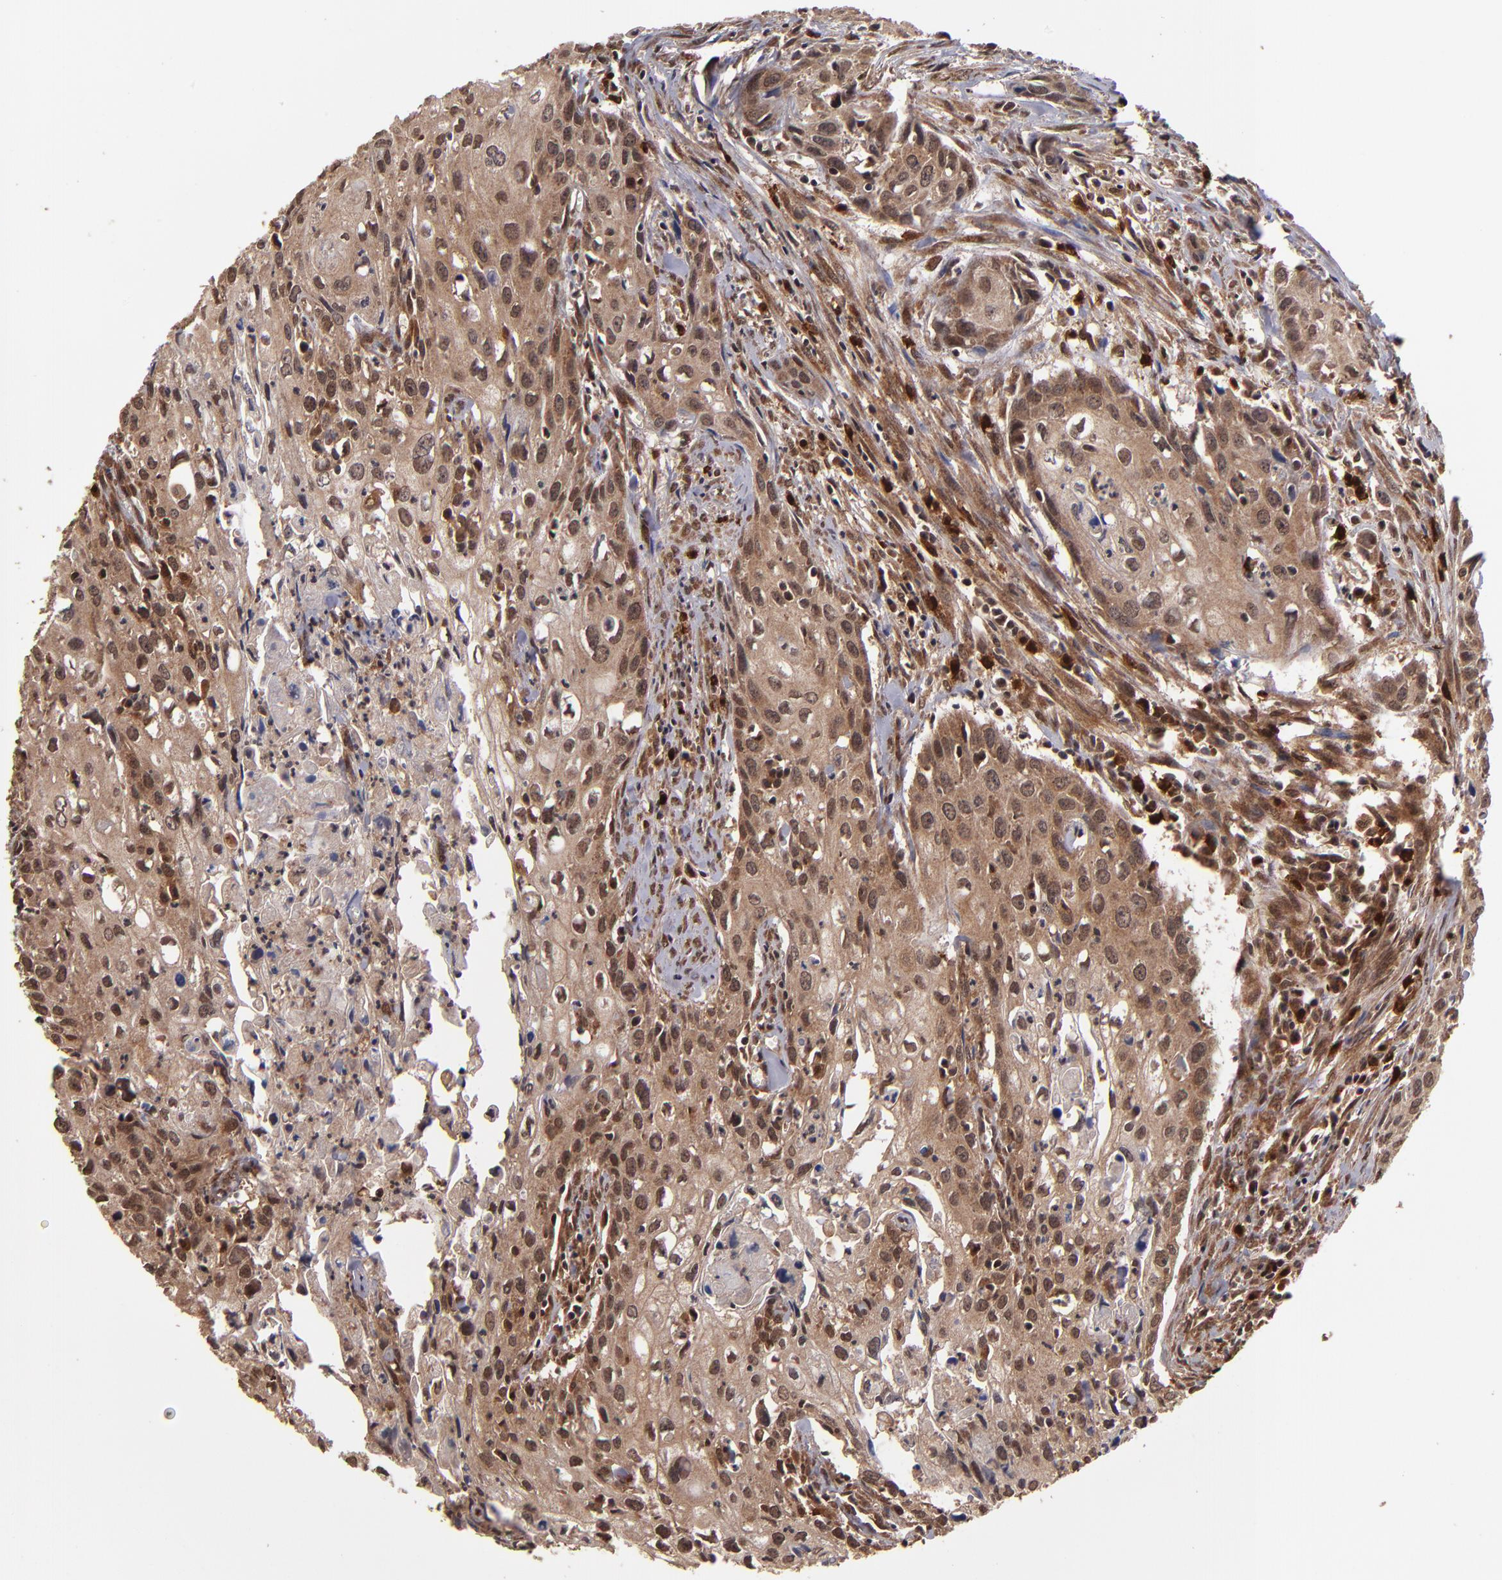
{"staining": {"intensity": "strong", "quantity": ">75%", "location": "cytoplasmic/membranous"}, "tissue": "urothelial cancer", "cell_type": "Tumor cells", "image_type": "cancer", "snomed": [{"axis": "morphology", "description": "Urothelial carcinoma, High grade"}, {"axis": "topography", "description": "Urinary bladder"}], "caption": "Human urothelial carcinoma (high-grade) stained for a protein (brown) reveals strong cytoplasmic/membranous positive staining in approximately >75% of tumor cells.", "gene": "NFE2L2", "patient": {"sex": "male", "age": 54}}